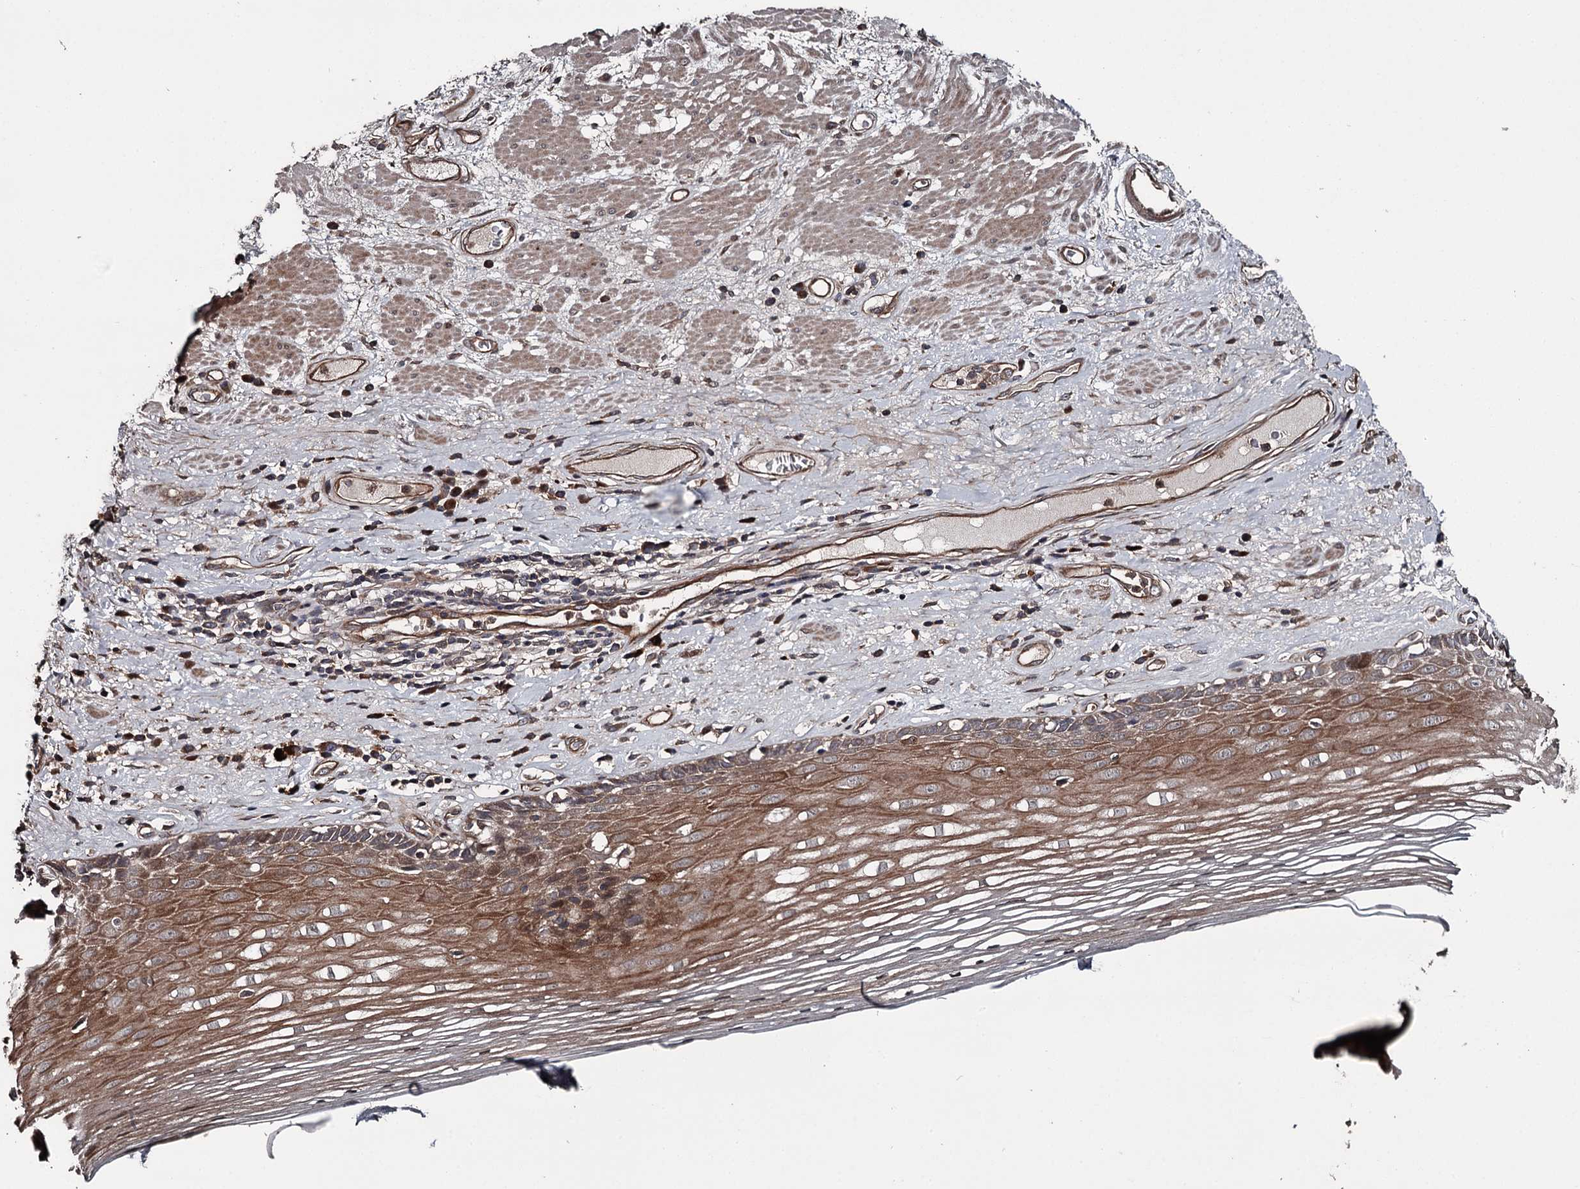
{"staining": {"intensity": "moderate", "quantity": "25%-75%", "location": "cytoplasmic/membranous"}, "tissue": "esophagus", "cell_type": "Squamous epithelial cells", "image_type": "normal", "snomed": [{"axis": "morphology", "description": "Normal tissue, NOS"}, {"axis": "topography", "description": "Esophagus"}], "caption": "This histopathology image displays immunohistochemistry staining of benign esophagus, with medium moderate cytoplasmic/membranous expression in about 25%-75% of squamous epithelial cells.", "gene": "RAB21", "patient": {"sex": "male", "age": 62}}